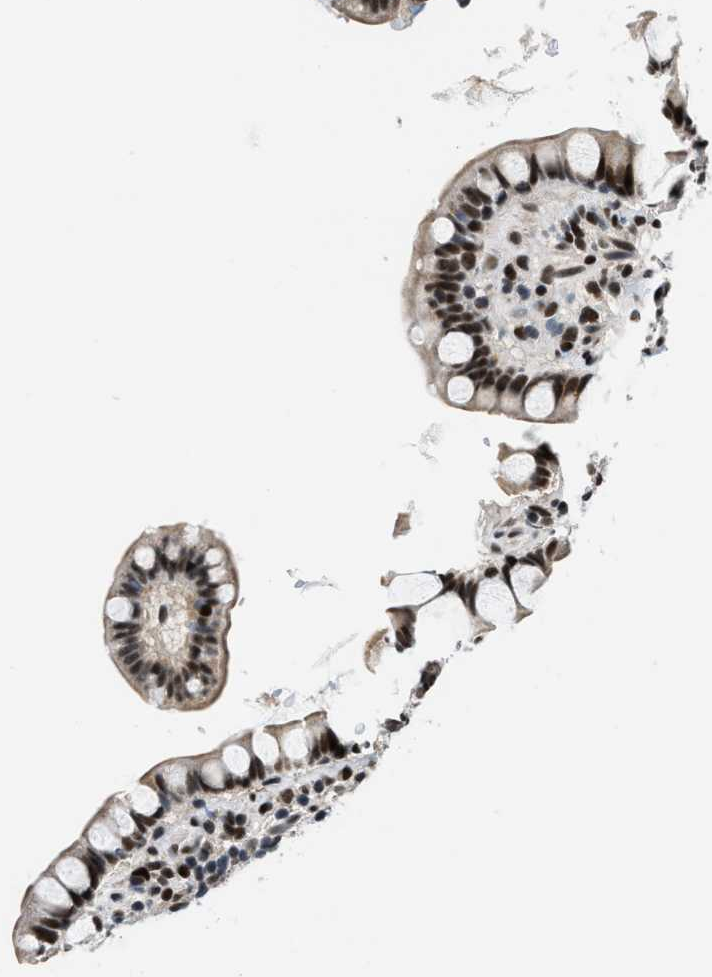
{"staining": {"intensity": "strong", "quantity": ">75%", "location": "nuclear"}, "tissue": "small intestine", "cell_type": "Glandular cells", "image_type": "normal", "snomed": [{"axis": "morphology", "description": "Normal tissue, NOS"}, {"axis": "topography", "description": "Small intestine"}], "caption": "This micrograph displays immunohistochemistry staining of normal small intestine, with high strong nuclear staining in approximately >75% of glandular cells.", "gene": "KDM3B", "patient": {"sex": "female", "age": 84}}